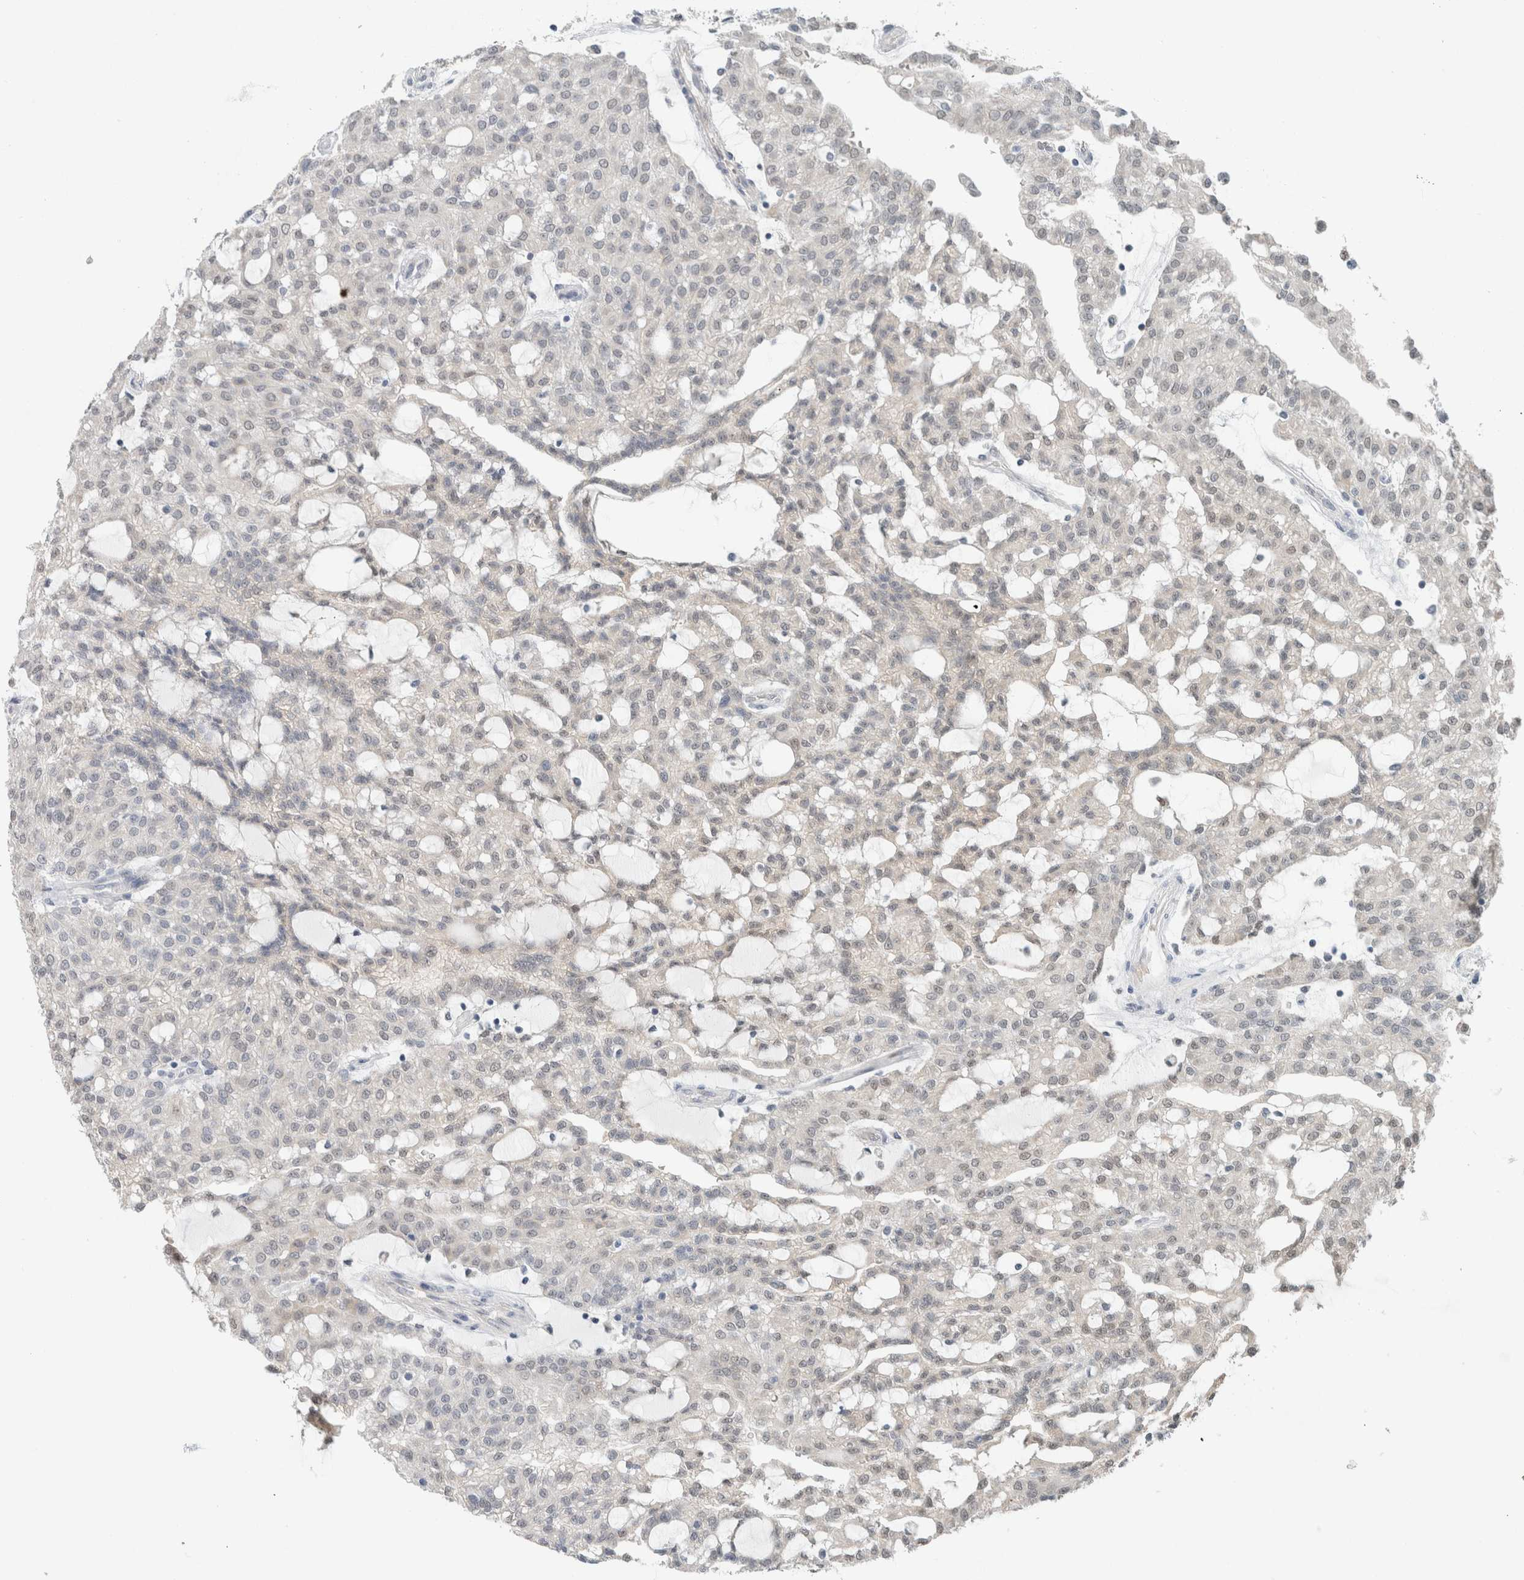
{"staining": {"intensity": "negative", "quantity": "none", "location": "none"}, "tissue": "renal cancer", "cell_type": "Tumor cells", "image_type": "cancer", "snomed": [{"axis": "morphology", "description": "Adenocarcinoma, NOS"}, {"axis": "topography", "description": "Kidney"}], "caption": "There is no significant positivity in tumor cells of renal cancer.", "gene": "CRAT", "patient": {"sex": "male", "age": 63}}